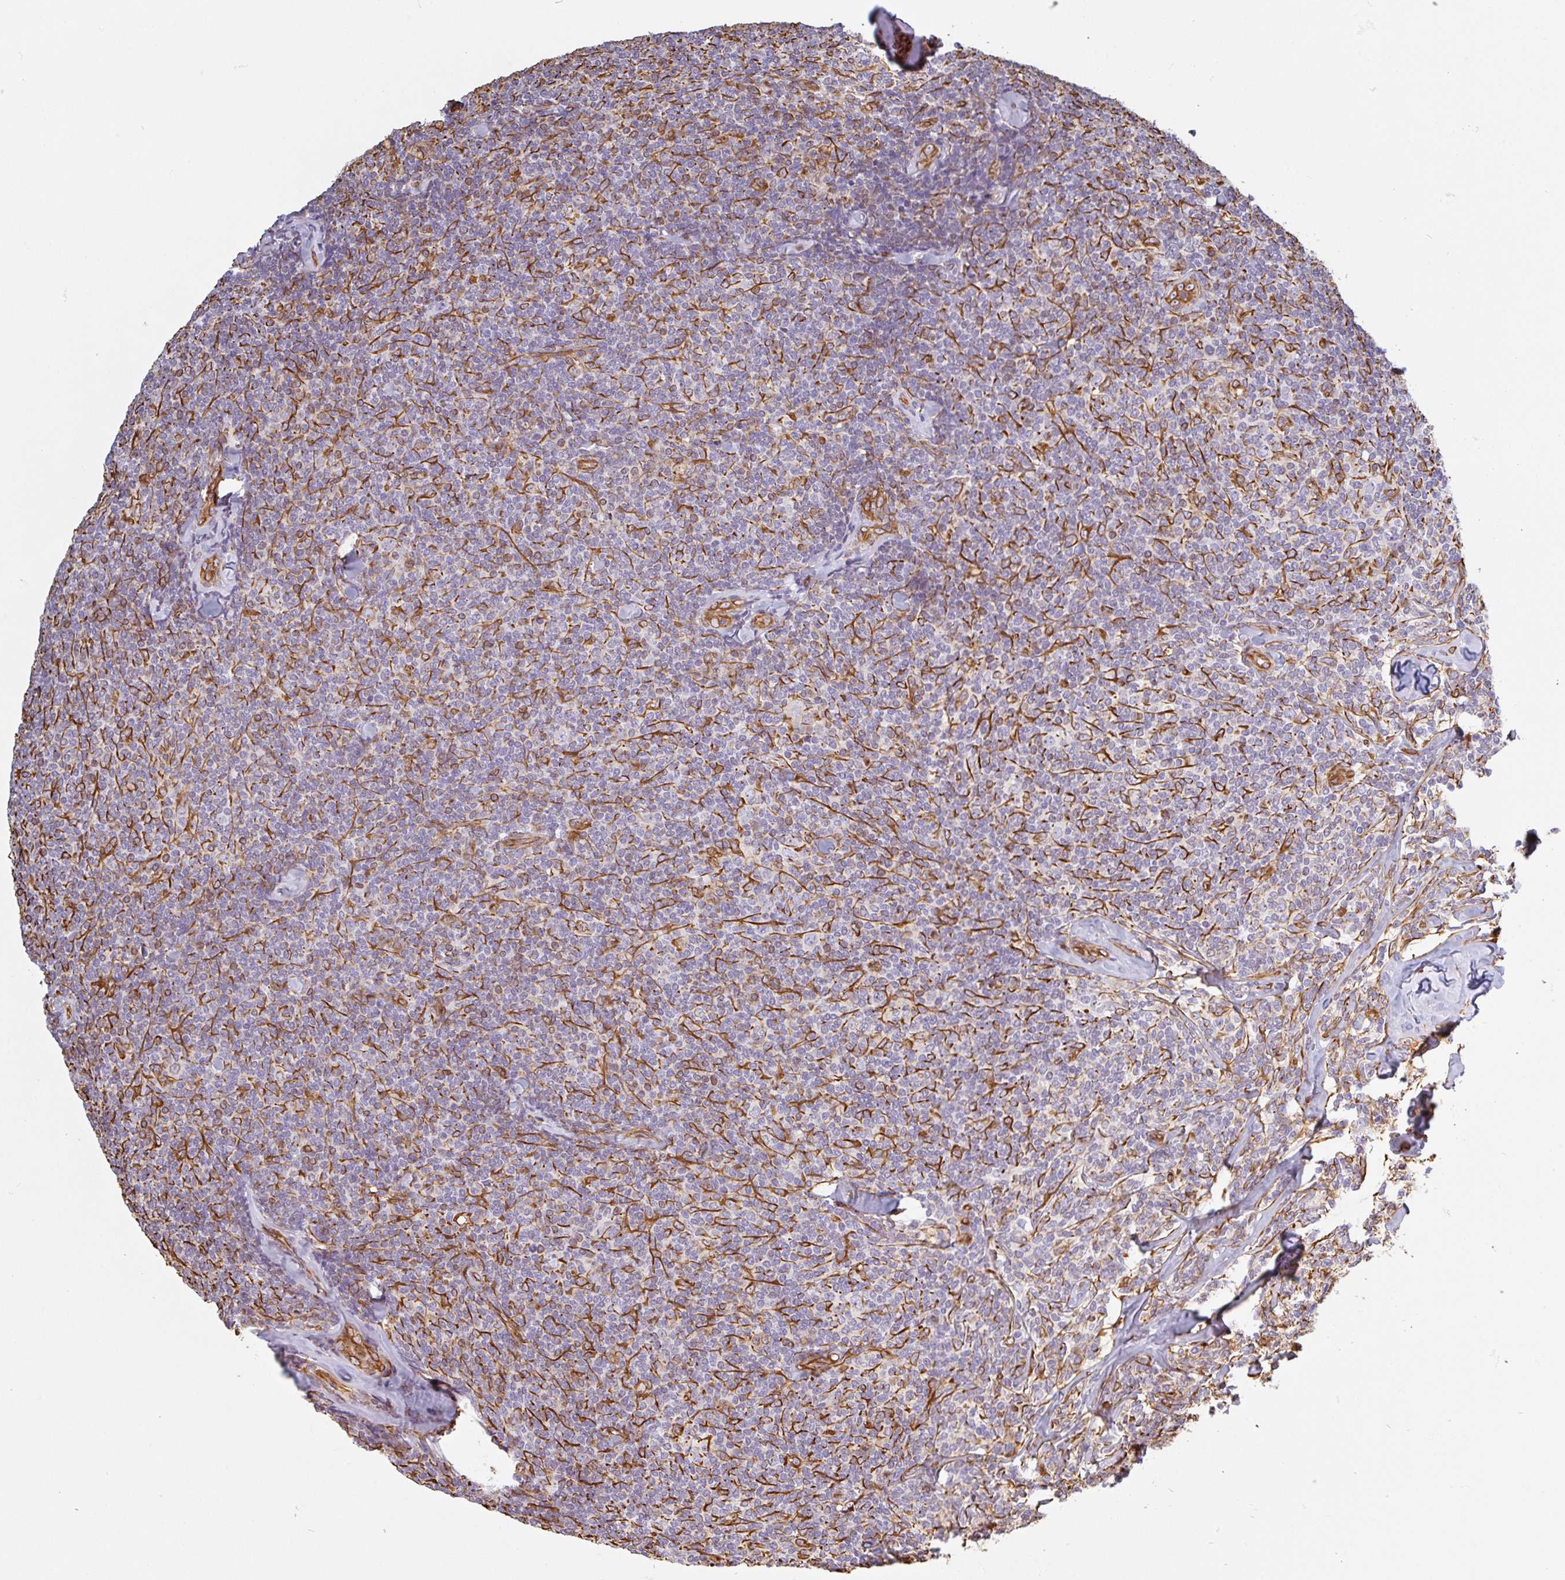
{"staining": {"intensity": "negative", "quantity": "none", "location": "none"}, "tissue": "lymphoma", "cell_type": "Tumor cells", "image_type": "cancer", "snomed": [{"axis": "morphology", "description": "Malignant lymphoma, non-Hodgkin's type, Low grade"}, {"axis": "topography", "description": "Lymph node"}], "caption": "The immunohistochemistry (IHC) histopathology image has no significant expression in tumor cells of lymphoma tissue.", "gene": "PPFIA1", "patient": {"sex": "female", "age": 56}}